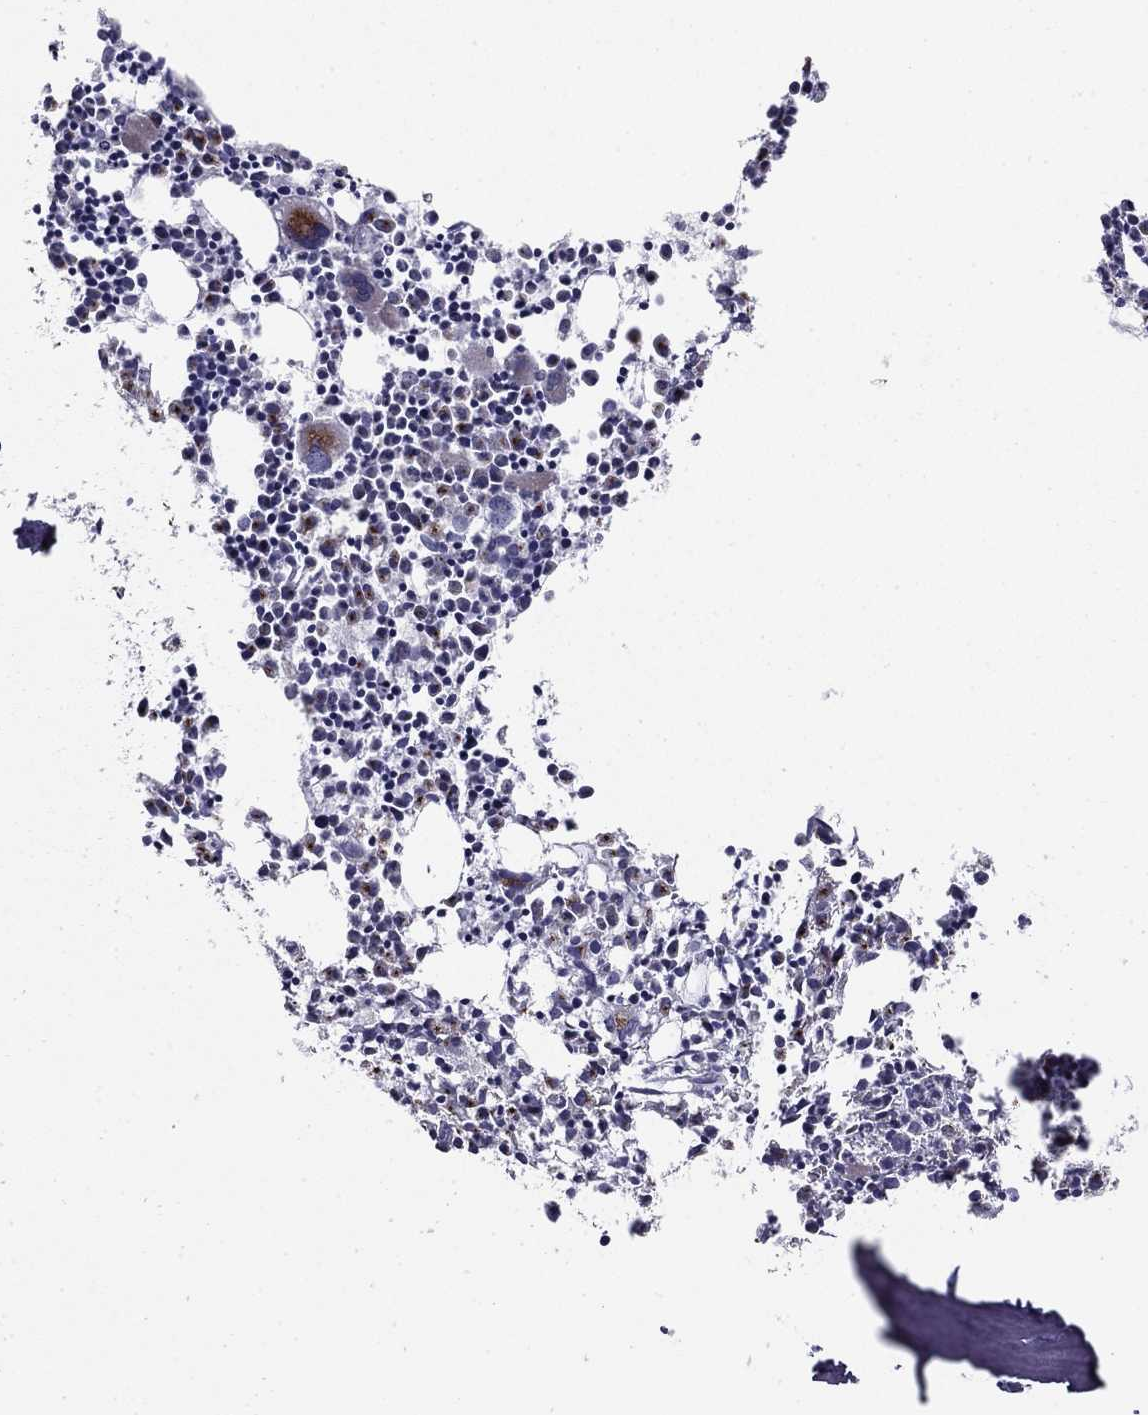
{"staining": {"intensity": "moderate", "quantity": "<25%", "location": "cytoplasmic/membranous"}, "tissue": "bone marrow", "cell_type": "Hematopoietic cells", "image_type": "normal", "snomed": [{"axis": "morphology", "description": "Normal tissue, NOS"}, {"axis": "morphology", "description": "Inflammation, NOS"}, {"axis": "topography", "description": "Bone marrow"}], "caption": "Hematopoietic cells display low levels of moderate cytoplasmic/membranous staining in about <25% of cells in unremarkable human bone marrow. (DAB = brown stain, brightfield microscopy at high magnification).", "gene": "TMED3", "patient": {"sex": "male", "age": 3}}